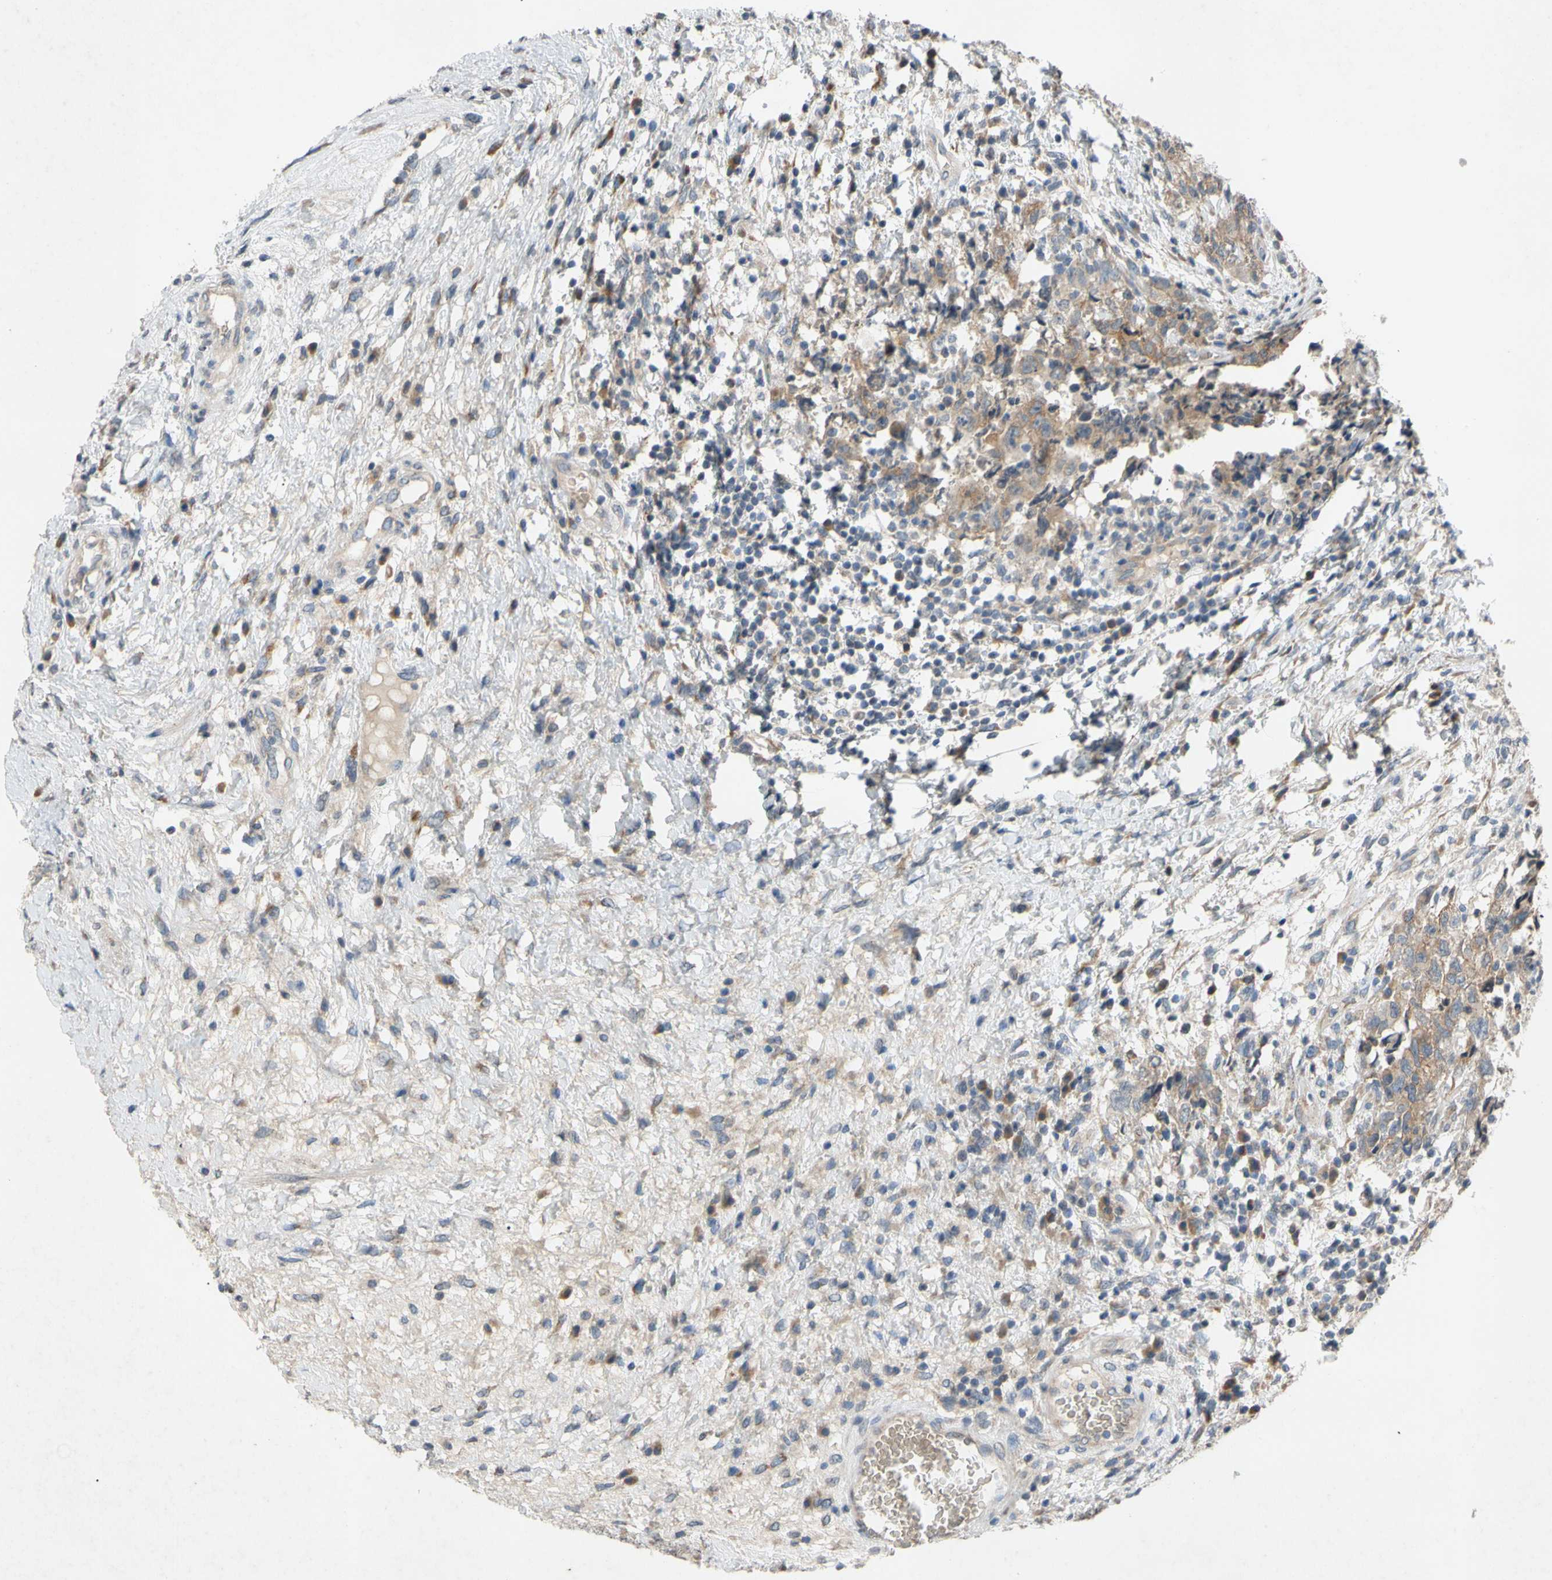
{"staining": {"intensity": "weak", "quantity": "<25%", "location": "cytoplasmic/membranous"}, "tissue": "testis cancer", "cell_type": "Tumor cells", "image_type": "cancer", "snomed": [{"axis": "morphology", "description": "Carcinoma, Embryonal, NOS"}, {"axis": "topography", "description": "Testis"}], "caption": "The photomicrograph displays no significant expression in tumor cells of testis cancer.", "gene": "ADD2", "patient": {"sex": "male", "age": 26}}